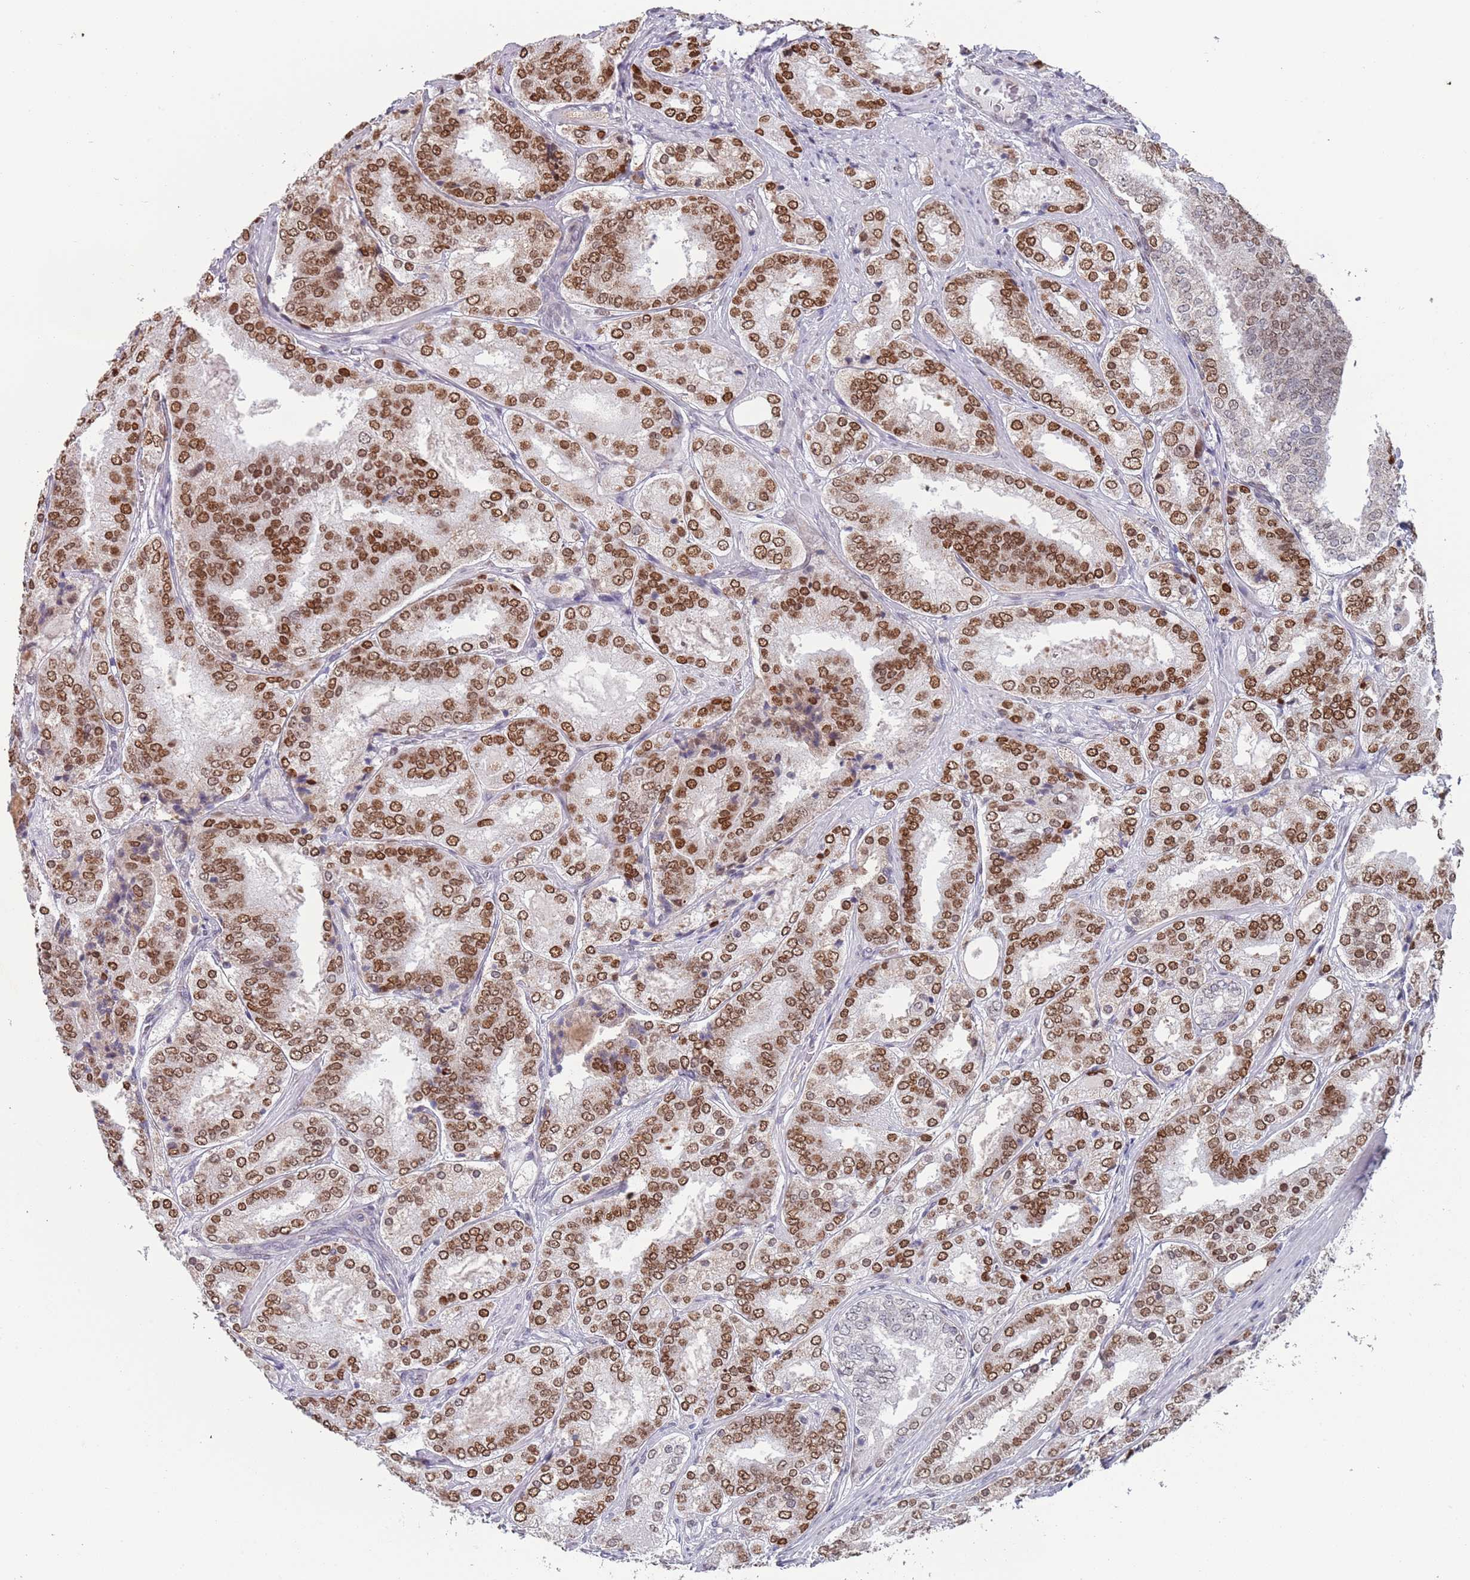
{"staining": {"intensity": "moderate", "quantity": ">75%", "location": "nuclear"}, "tissue": "prostate cancer", "cell_type": "Tumor cells", "image_type": "cancer", "snomed": [{"axis": "morphology", "description": "Adenocarcinoma, High grade"}, {"axis": "topography", "description": "Prostate"}], "caption": "Immunohistochemical staining of adenocarcinoma (high-grade) (prostate) shows moderate nuclear protein positivity in approximately >75% of tumor cells.", "gene": "MFSD12", "patient": {"sex": "male", "age": 63}}